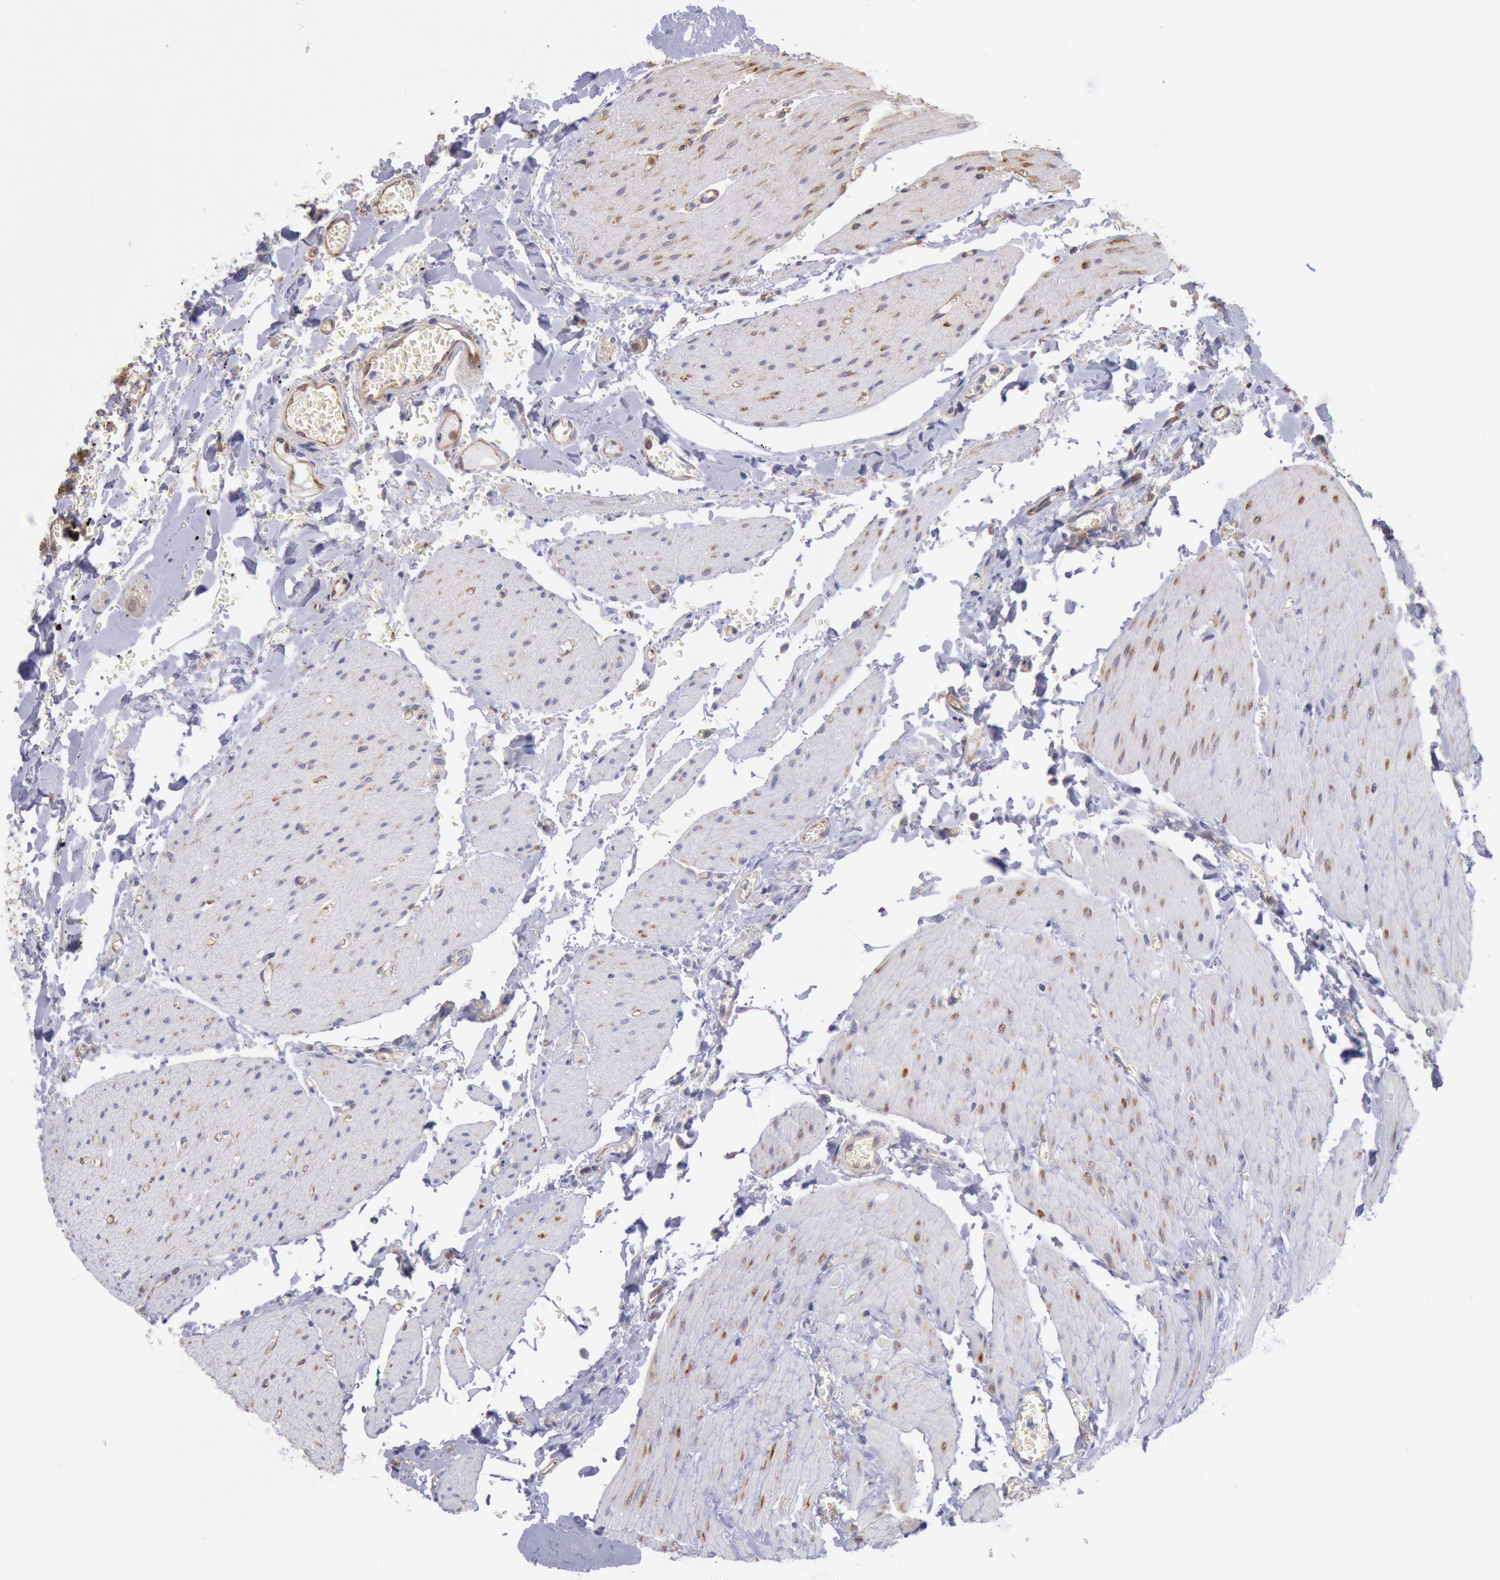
{"staining": {"intensity": "moderate", "quantity": ">75%", "location": "cytoplasmic/membranous"}, "tissue": "small intestine", "cell_type": "Glandular cells", "image_type": "normal", "snomed": [{"axis": "morphology", "description": "Normal tissue, NOS"}, {"axis": "topography", "description": "Small intestine"}], "caption": "Unremarkable small intestine exhibits moderate cytoplasmic/membranous positivity in approximately >75% of glandular cells.", "gene": "DRG1", "patient": {"sex": "male", "age": 71}}